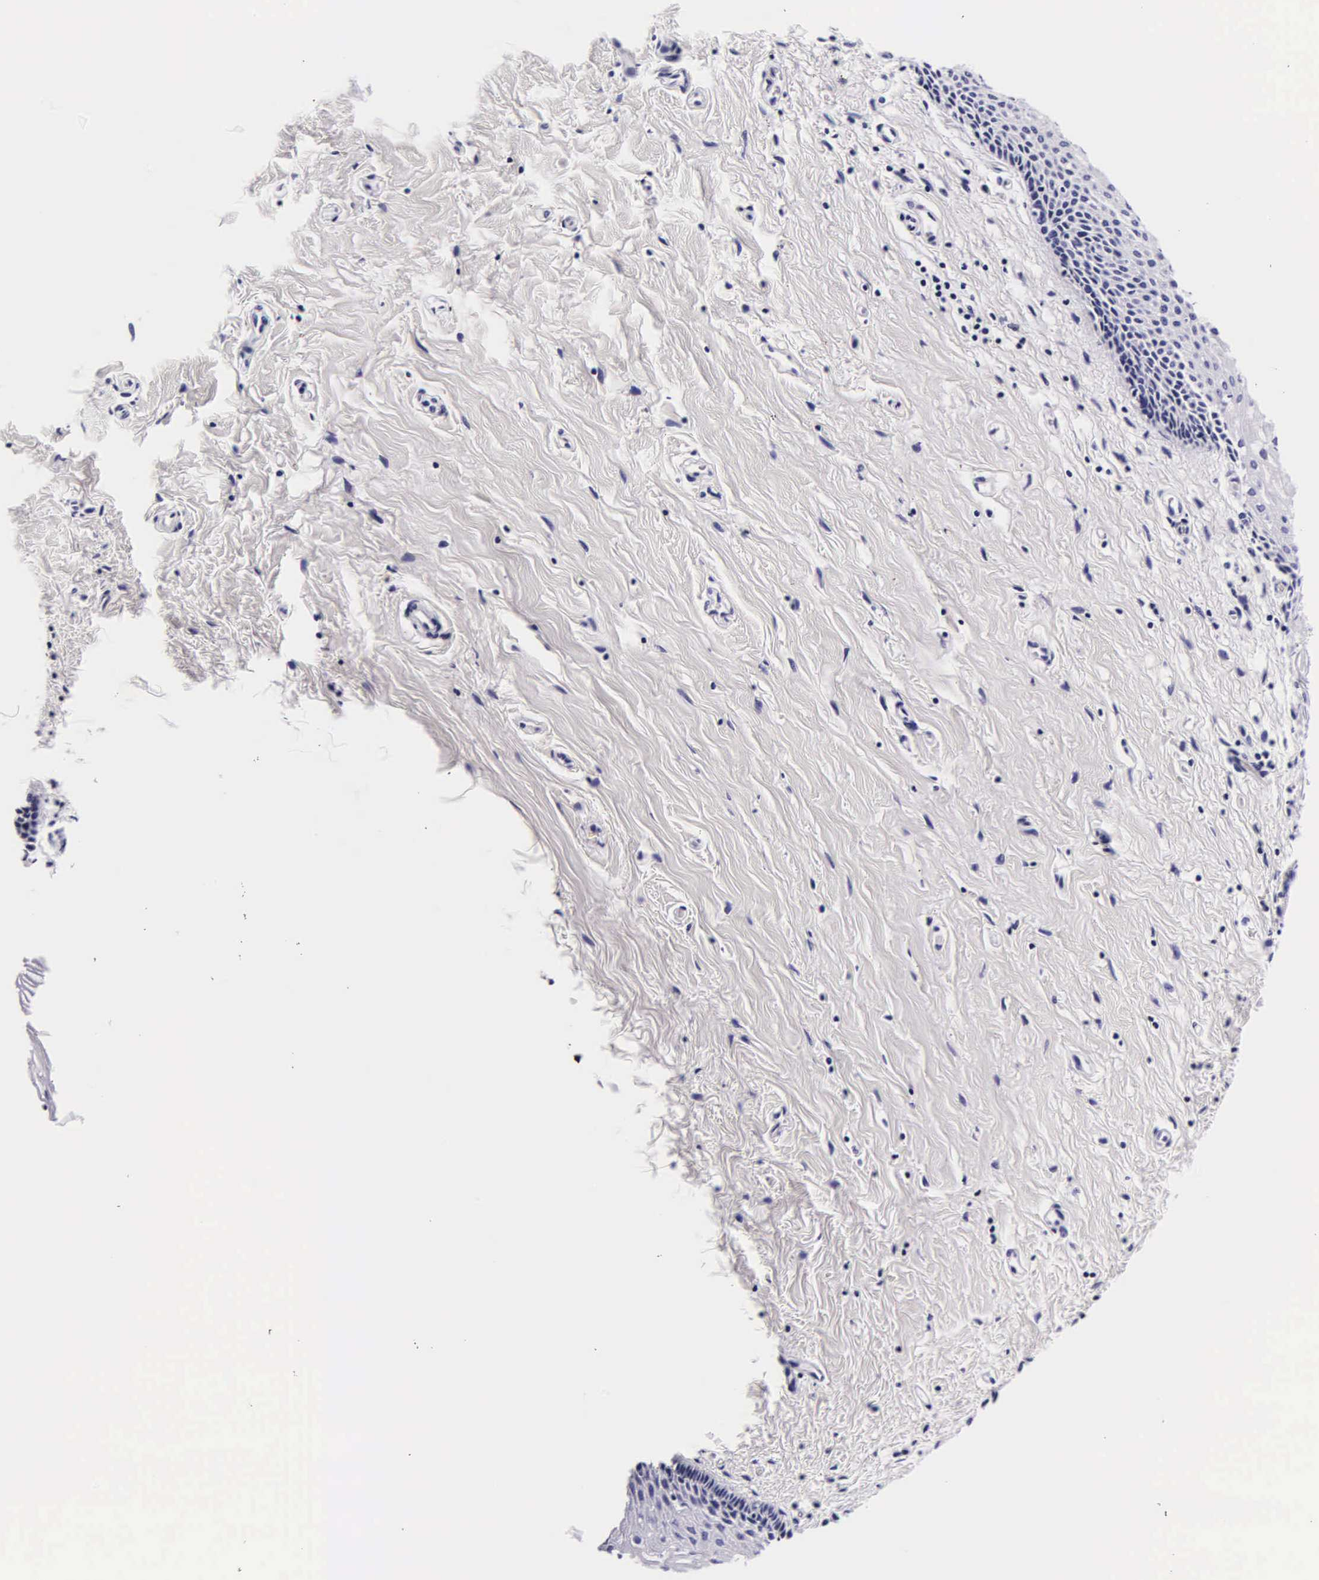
{"staining": {"intensity": "negative", "quantity": "none", "location": "none"}, "tissue": "cervix", "cell_type": "Glandular cells", "image_type": "normal", "snomed": [{"axis": "morphology", "description": "Normal tissue, NOS"}, {"axis": "topography", "description": "Cervix"}], "caption": "Image shows no significant protein expression in glandular cells of unremarkable cervix.", "gene": "DGCR2", "patient": {"sex": "female", "age": 53}}